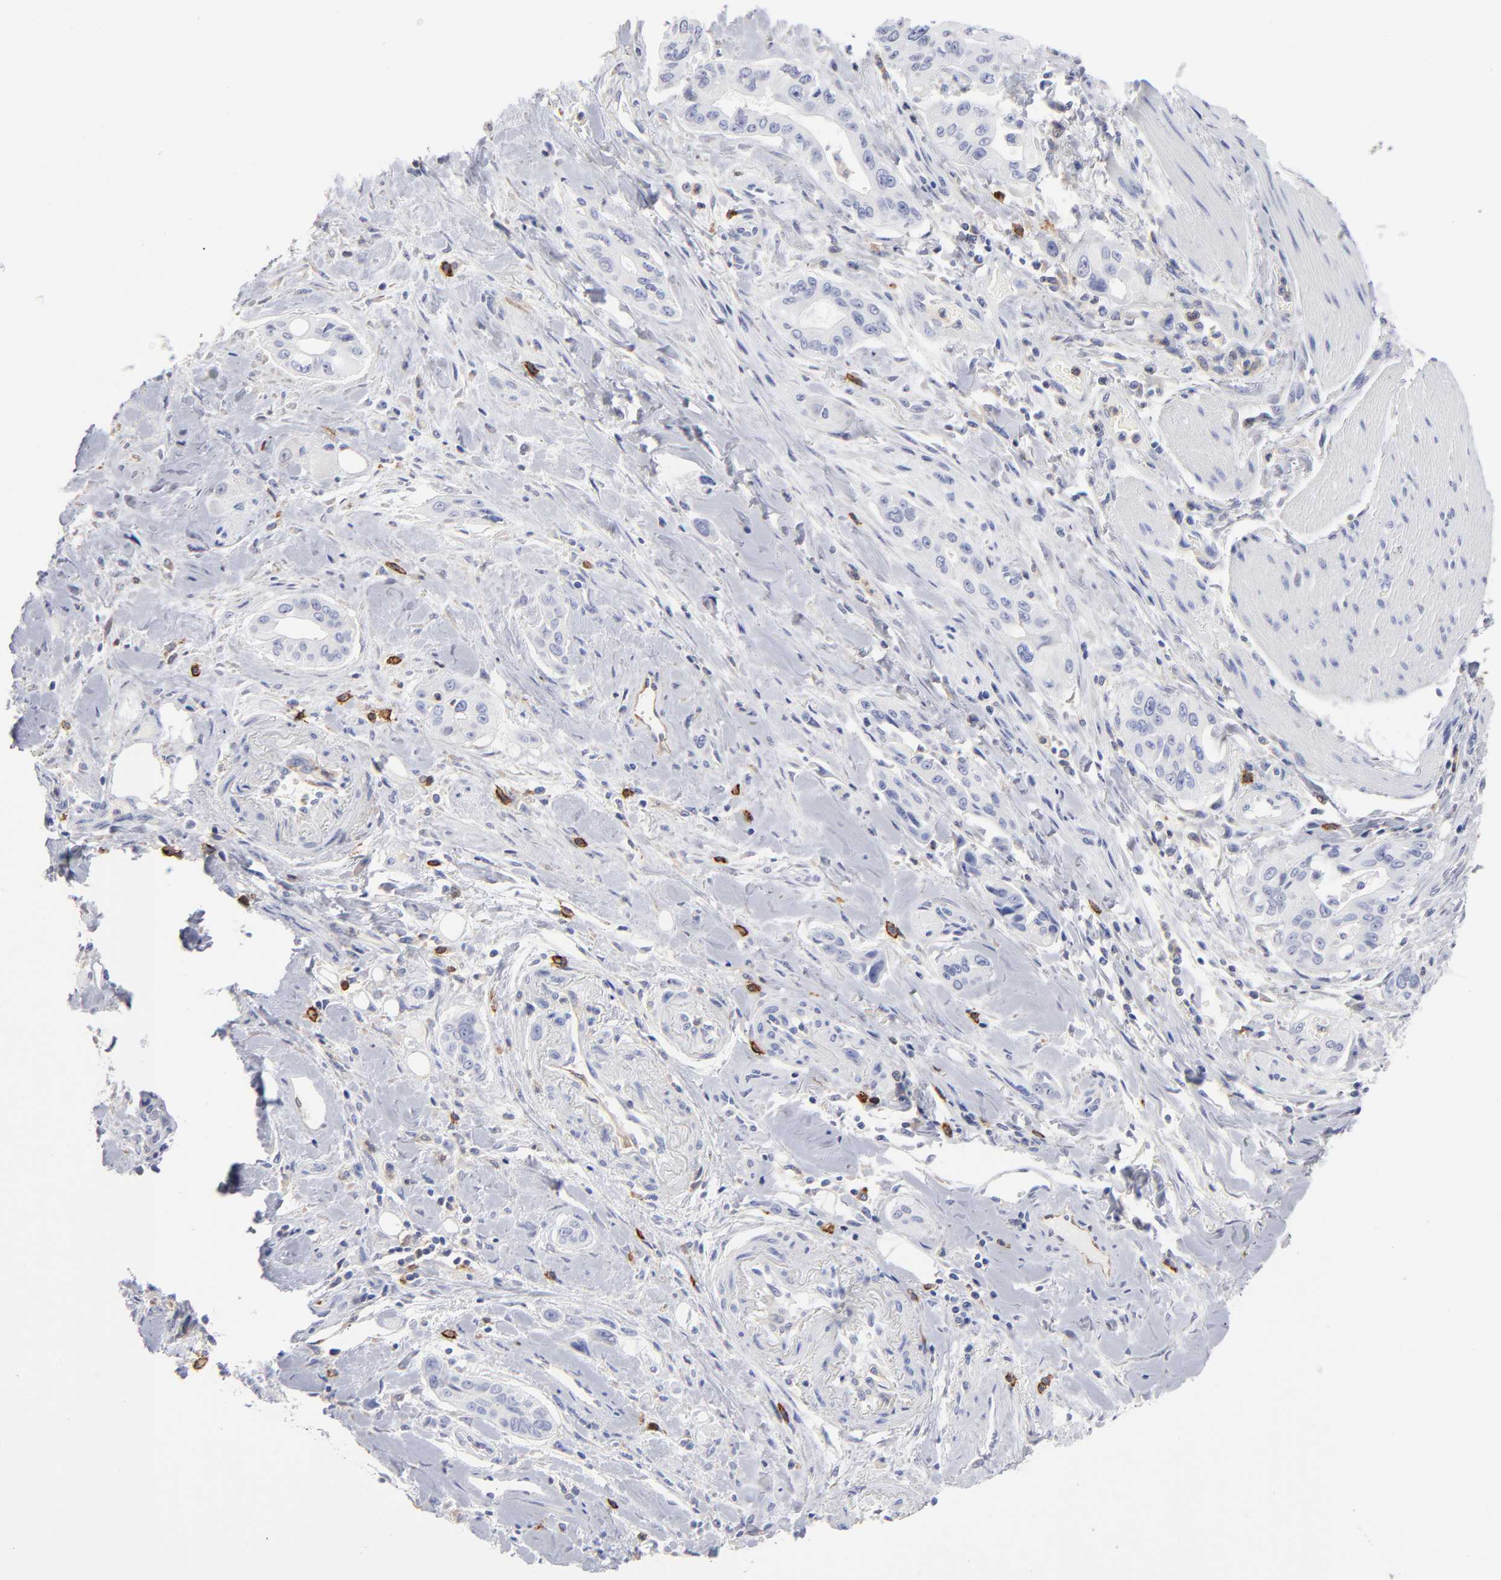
{"staining": {"intensity": "negative", "quantity": "none", "location": "none"}, "tissue": "pancreatic cancer", "cell_type": "Tumor cells", "image_type": "cancer", "snomed": [{"axis": "morphology", "description": "Adenocarcinoma, NOS"}, {"axis": "topography", "description": "Pancreas"}], "caption": "Pancreatic cancer was stained to show a protein in brown. There is no significant expression in tumor cells. (DAB (3,3'-diaminobenzidine) IHC visualized using brightfield microscopy, high magnification).", "gene": "LAT2", "patient": {"sex": "male", "age": 77}}